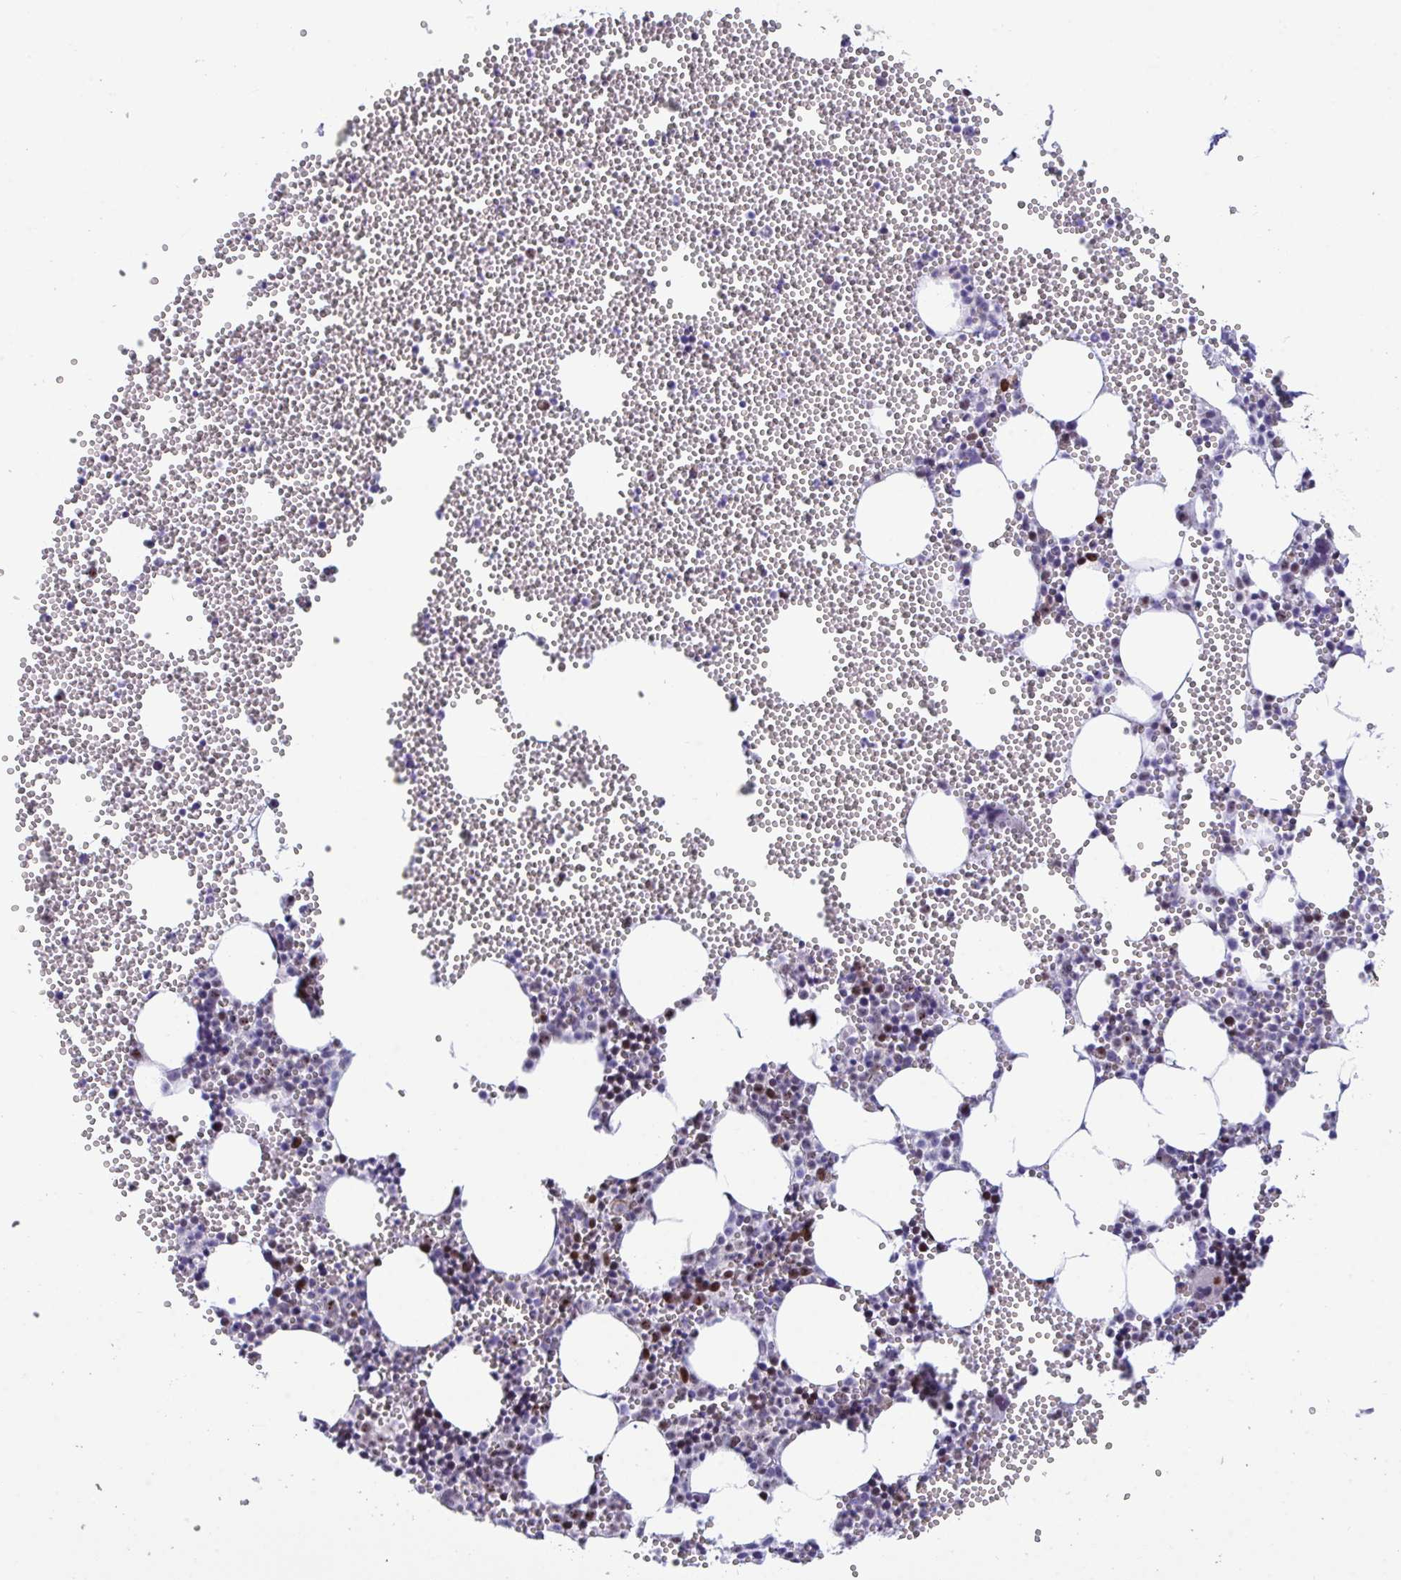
{"staining": {"intensity": "strong", "quantity": "<25%", "location": "cytoplasmic/membranous,nuclear"}, "tissue": "bone marrow", "cell_type": "Hematopoietic cells", "image_type": "normal", "snomed": [{"axis": "morphology", "description": "Normal tissue, NOS"}, {"axis": "topography", "description": "Bone marrow"}], "caption": "The photomicrograph displays staining of benign bone marrow, revealing strong cytoplasmic/membranous,nuclear protein expression (brown color) within hematopoietic cells.", "gene": "PELI1", "patient": {"sex": "female", "age": 80}}